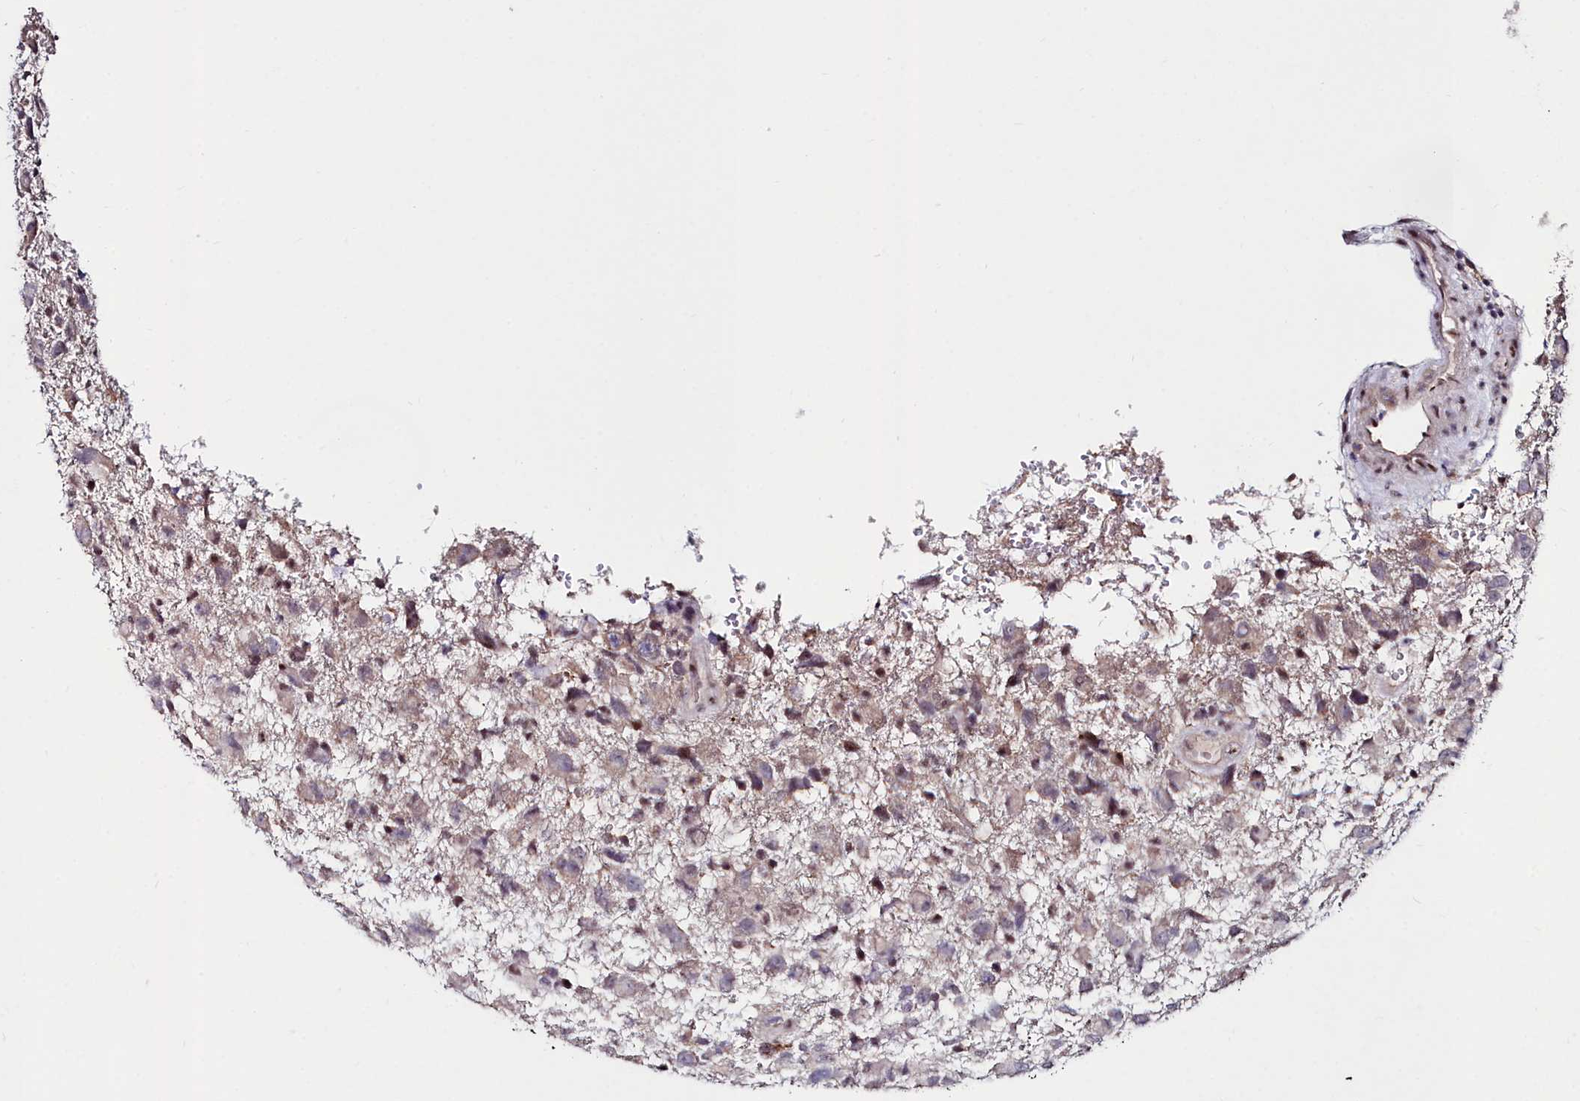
{"staining": {"intensity": "negative", "quantity": "none", "location": "none"}, "tissue": "glioma", "cell_type": "Tumor cells", "image_type": "cancer", "snomed": [{"axis": "morphology", "description": "Glioma, malignant, High grade"}, {"axis": "topography", "description": "Brain"}], "caption": "There is no significant positivity in tumor cells of malignant glioma (high-grade).", "gene": "AMBRA1", "patient": {"sex": "male", "age": 61}}